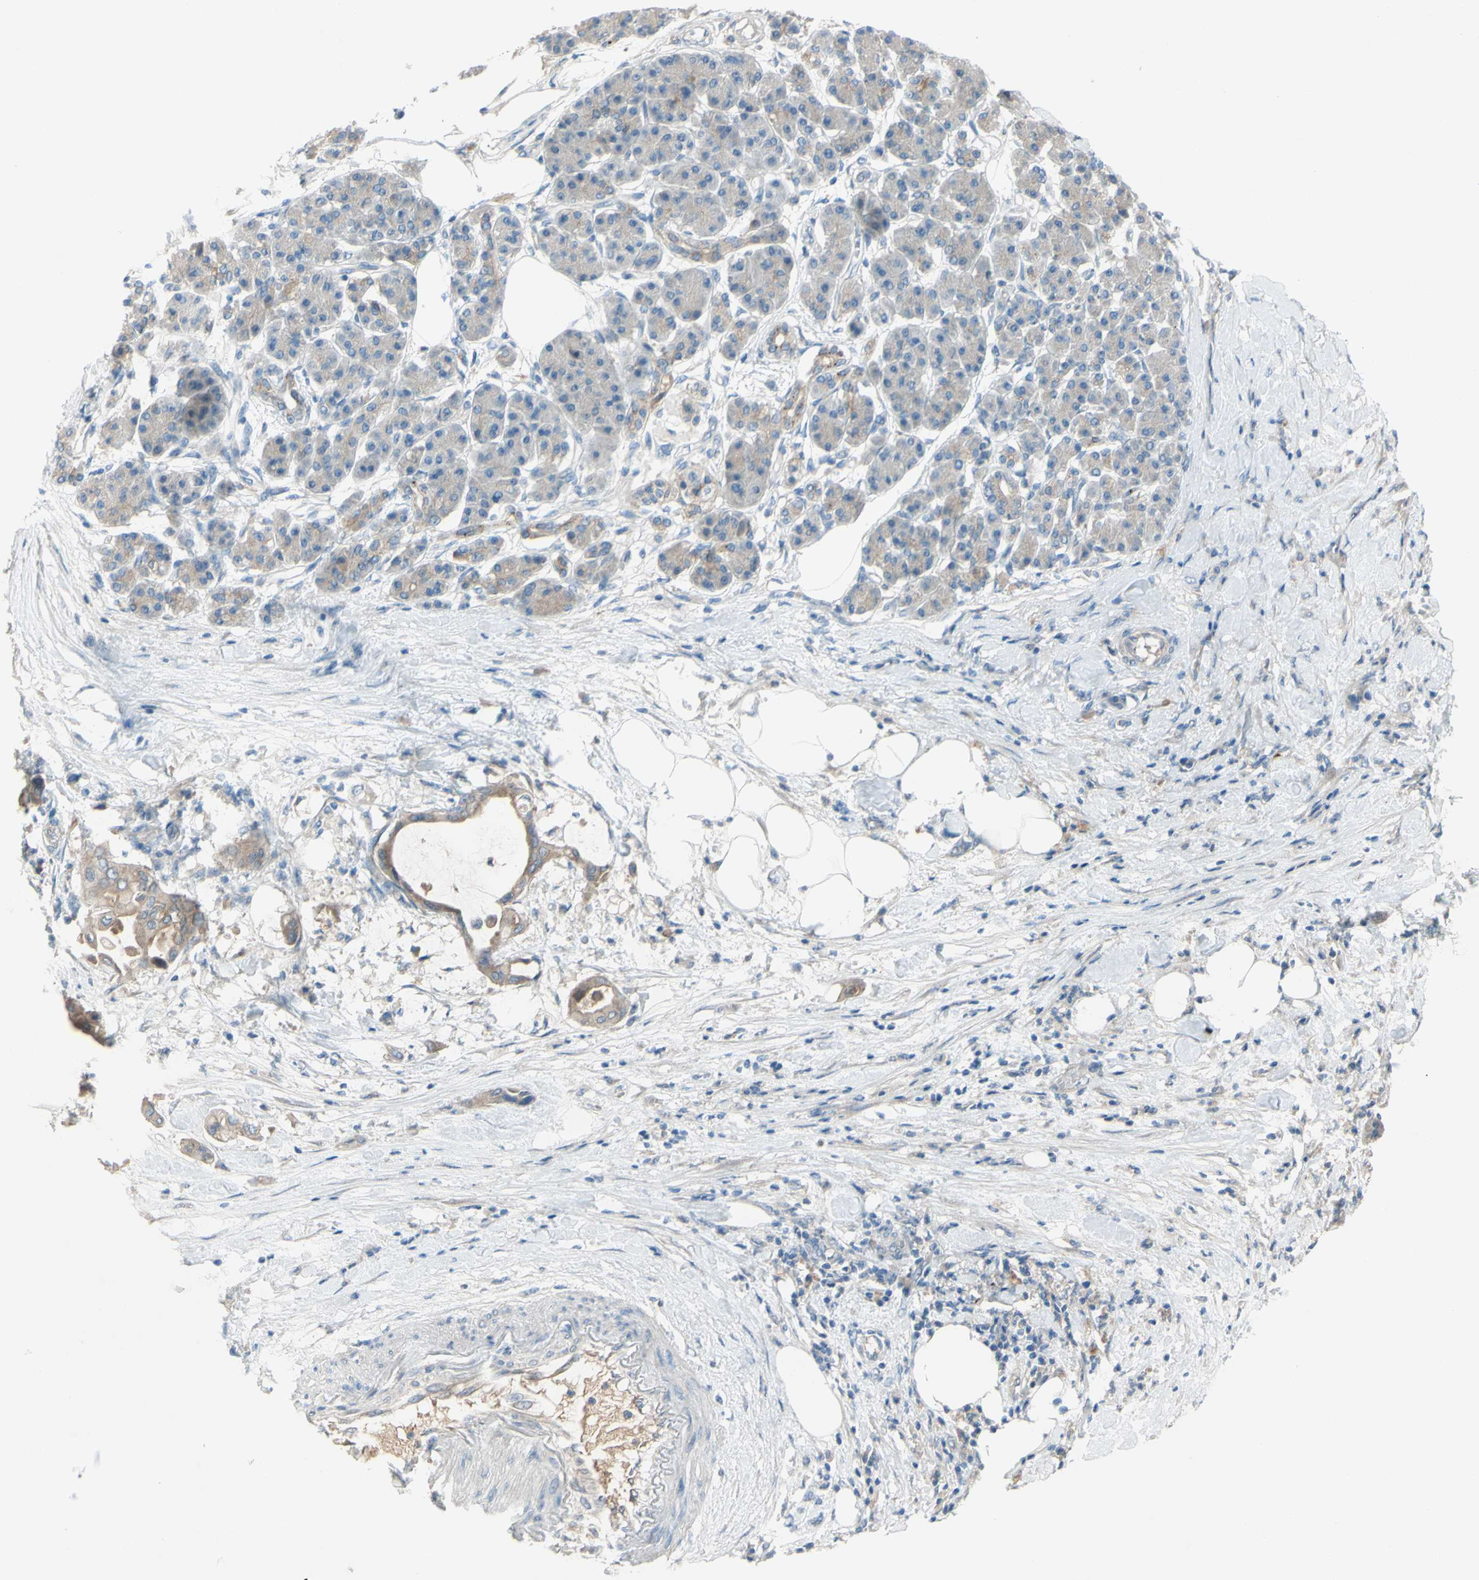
{"staining": {"intensity": "moderate", "quantity": "25%-75%", "location": "cytoplasmic/membranous"}, "tissue": "pancreatic cancer", "cell_type": "Tumor cells", "image_type": "cancer", "snomed": [{"axis": "morphology", "description": "Adenocarcinoma, NOS"}, {"axis": "morphology", "description": "Adenocarcinoma, metastatic, NOS"}, {"axis": "topography", "description": "Lymph node"}, {"axis": "topography", "description": "Pancreas"}, {"axis": "topography", "description": "Duodenum"}], "caption": "Immunohistochemistry (IHC) (DAB) staining of human metastatic adenocarcinoma (pancreatic) shows moderate cytoplasmic/membranous protein staining in approximately 25%-75% of tumor cells.", "gene": "ATRN", "patient": {"sex": "female", "age": 64}}